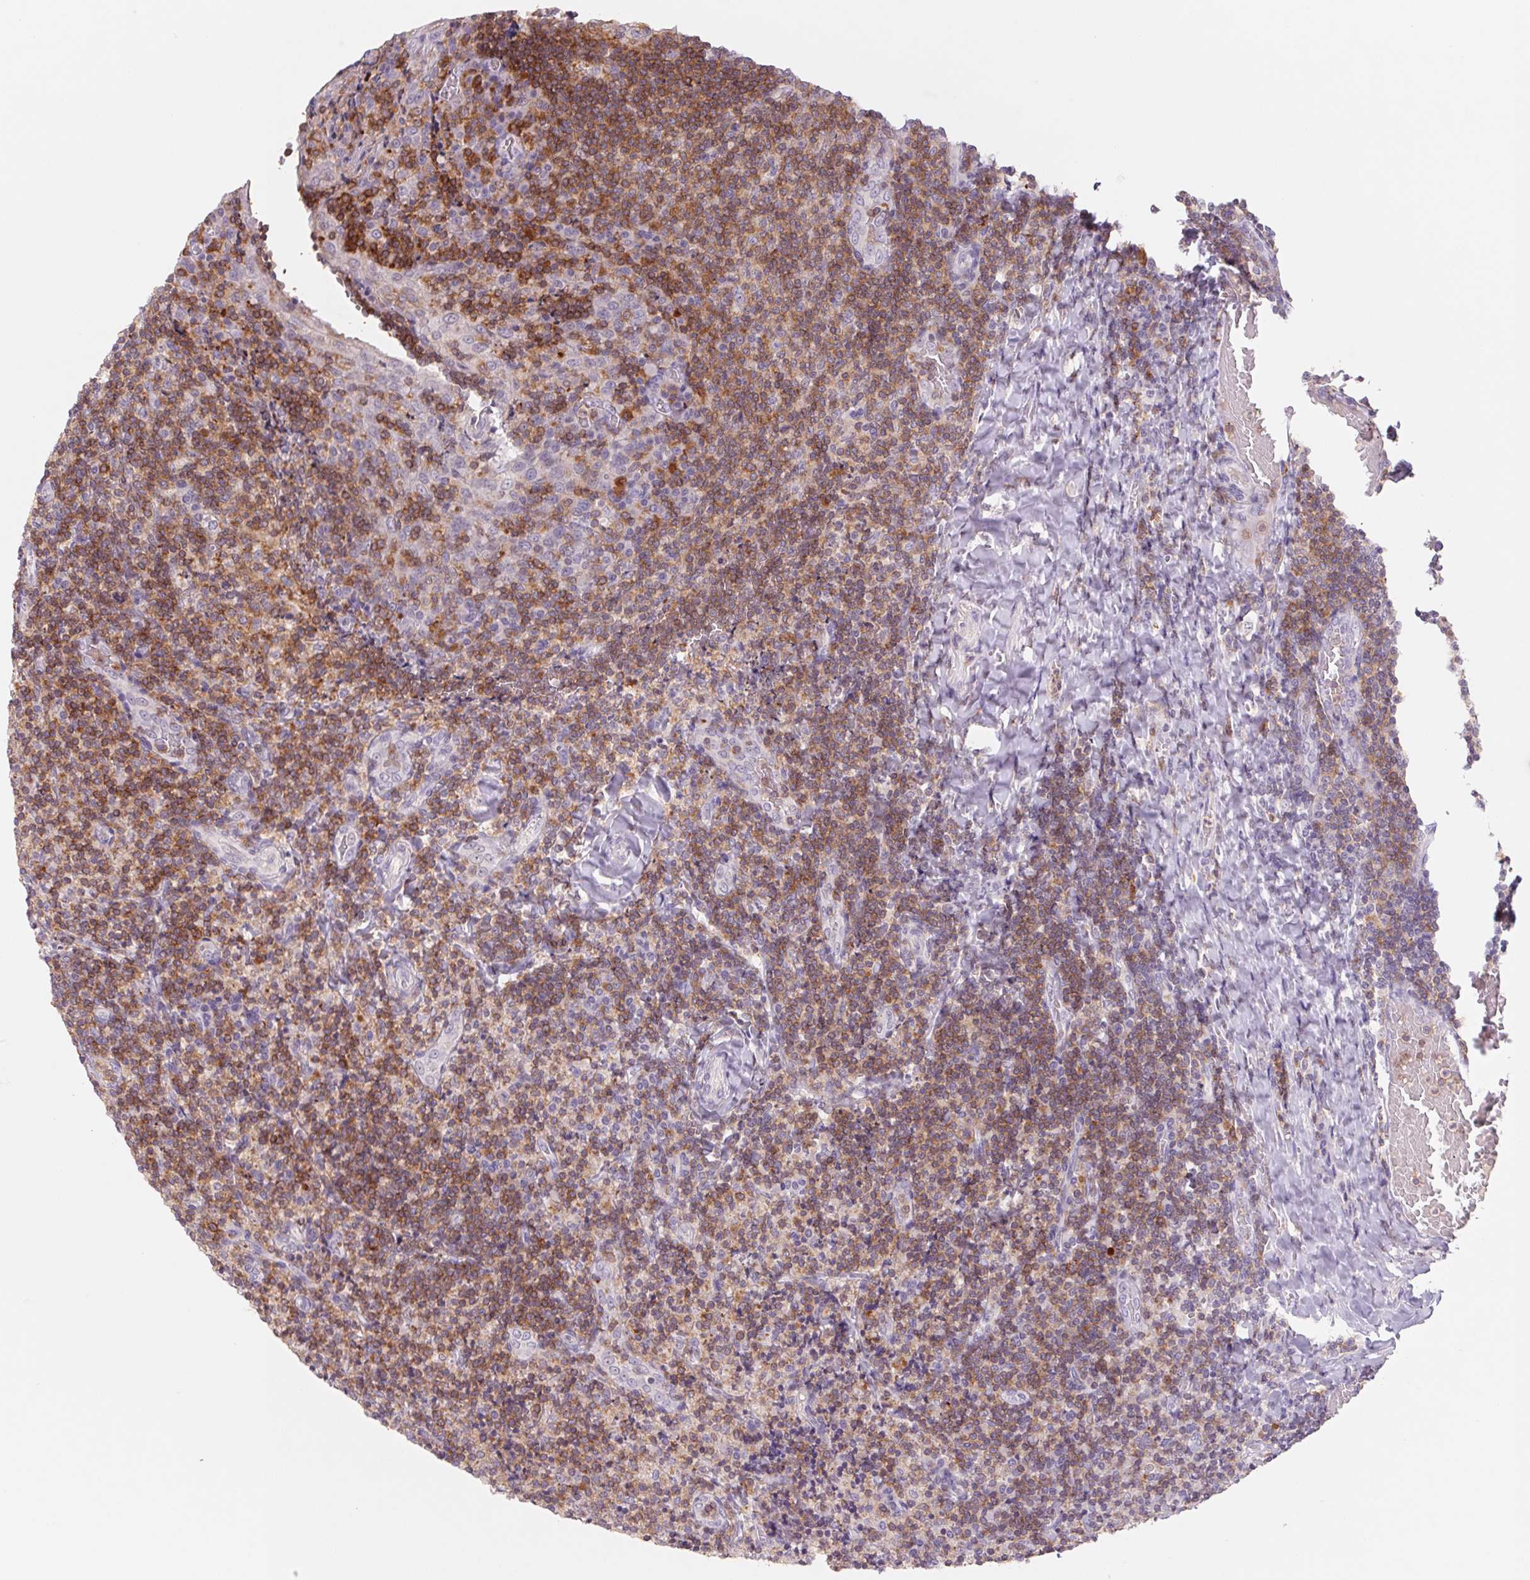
{"staining": {"intensity": "moderate", "quantity": "25%-75%", "location": "cytoplasmic/membranous"}, "tissue": "tonsil", "cell_type": "Non-germinal center cells", "image_type": "normal", "snomed": [{"axis": "morphology", "description": "Normal tissue, NOS"}, {"axis": "topography", "description": "Tonsil"}], "caption": "Normal tonsil exhibits moderate cytoplasmic/membranous expression in about 25%-75% of non-germinal center cells The protein is shown in brown color, while the nuclei are stained blue..", "gene": "KIF26A", "patient": {"sex": "male", "age": 17}}